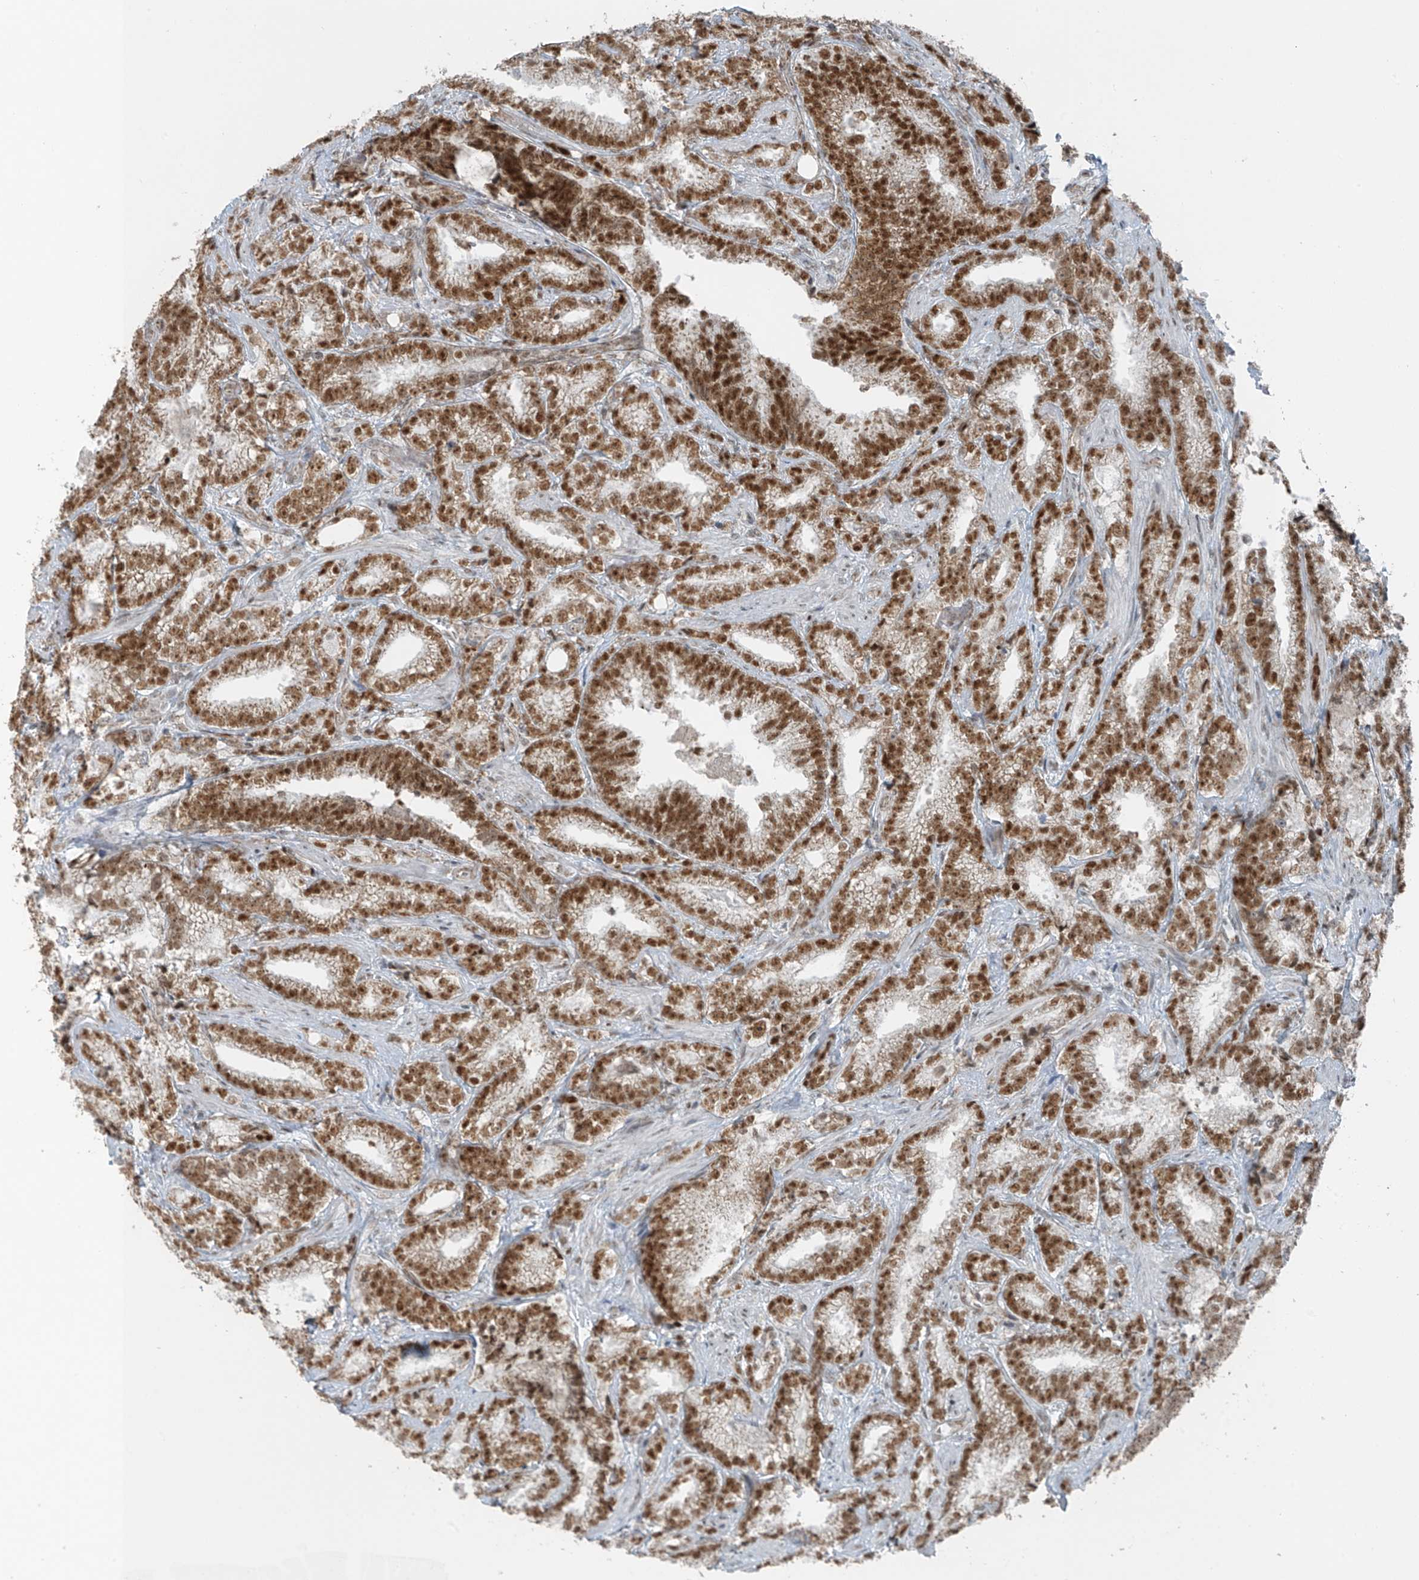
{"staining": {"intensity": "moderate", "quantity": ">75%", "location": "nuclear"}, "tissue": "prostate cancer", "cell_type": "Tumor cells", "image_type": "cancer", "snomed": [{"axis": "morphology", "description": "Adenocarcinoma, High grade"}, {"axis": "topography", "description": "Prostate and seminal vesicle, NOS"}], "caption": "Protein expression analysis of human high-grade adenocarcinoma (prostate) reveals moderate nuclear expression in about >75% of tumor cells.", "gene": "WRNIP1", "patient": {"sex": "male", "age": 67}}